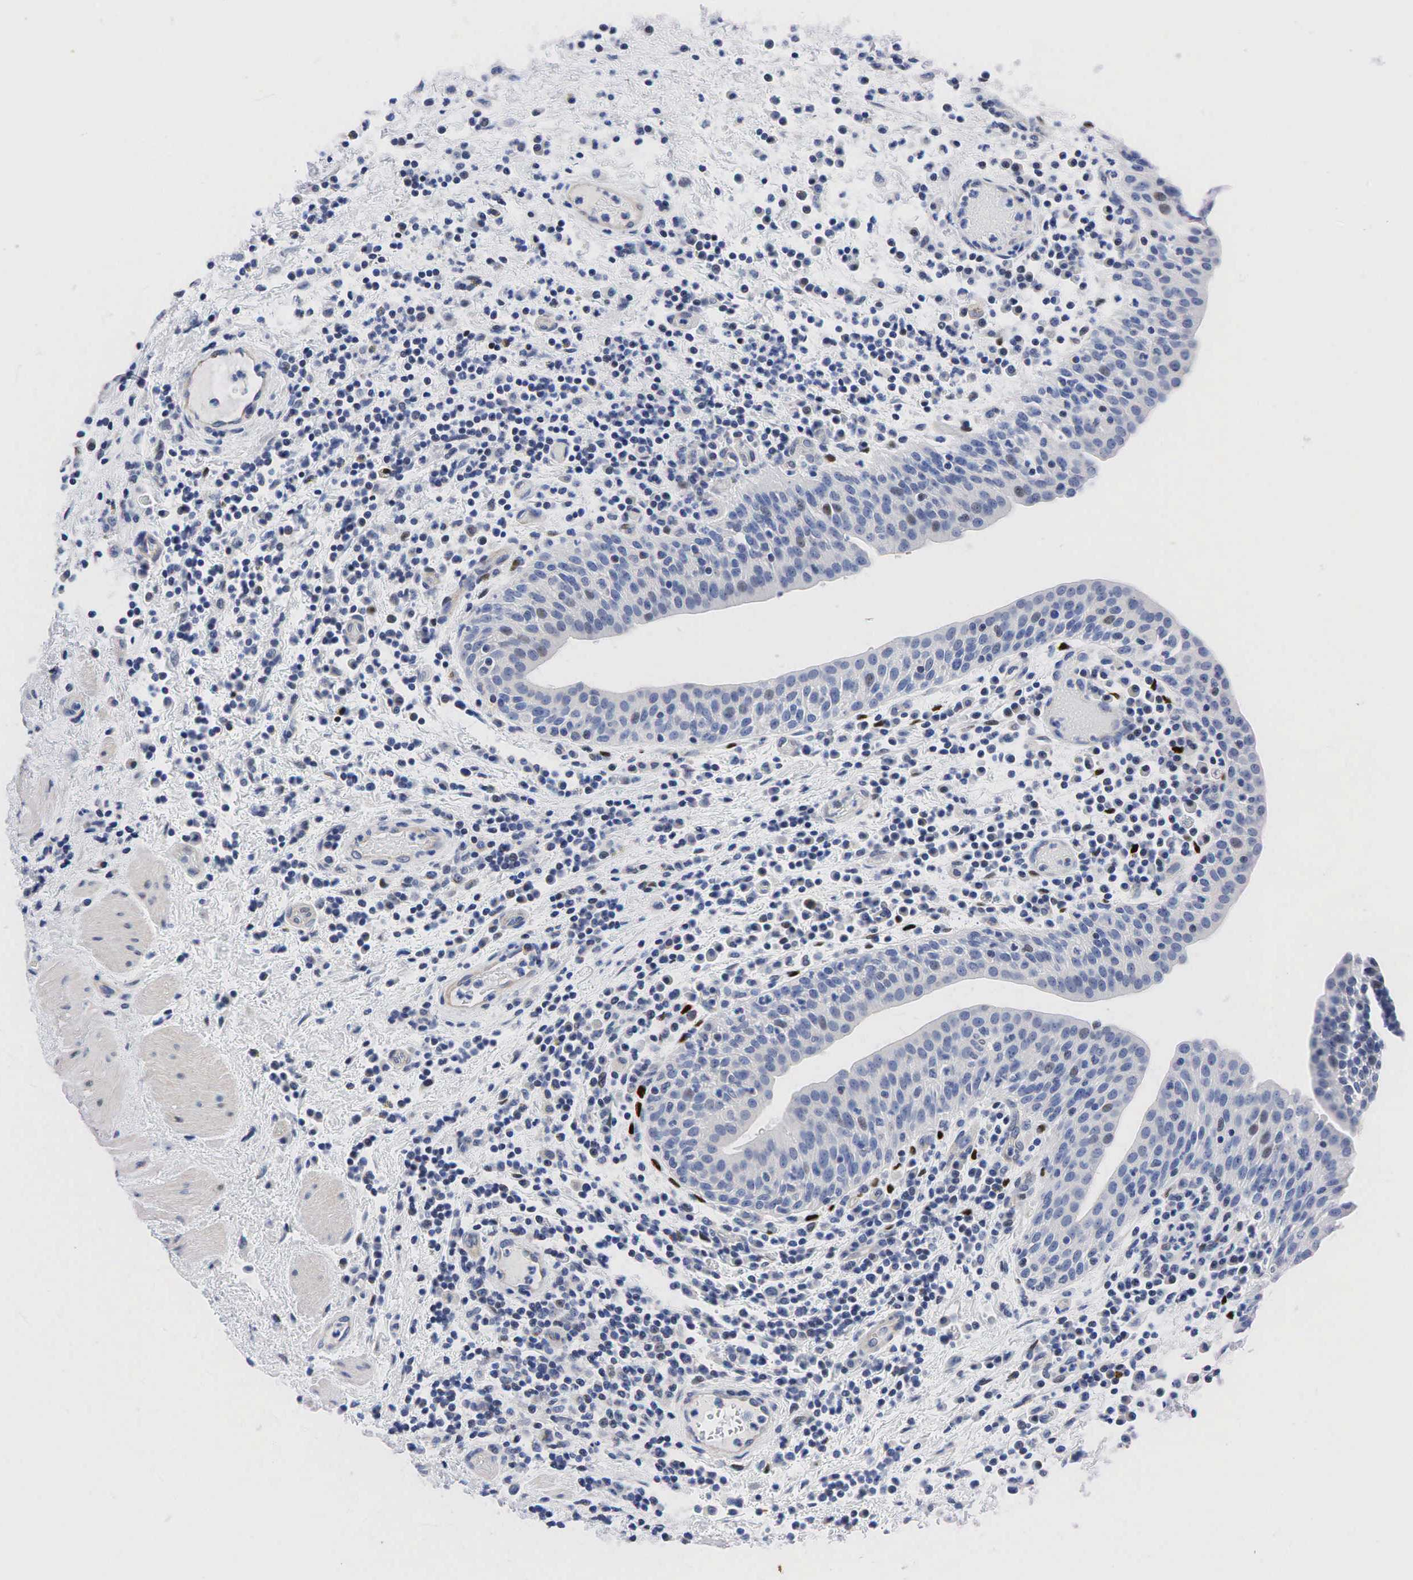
{"staining": {"intensity": "weak", "quantity": "<25%", "location": "nuclear"}, "tissue": "urinary bladder", "cell_type": "Urothelial cells", "image_type": "normal", "snomed": [{"axis": "morphology", "description": "Normal tissue, NOS"}, {"axis": "topography", "description": "Urinary bladder"}], "caption": "Immunohistochemical staining of unremarkable urinary bladder shows no significant expression in urothelial cells.", "gene": "PGR", "patient": {"sex": "female", "age": 84}}